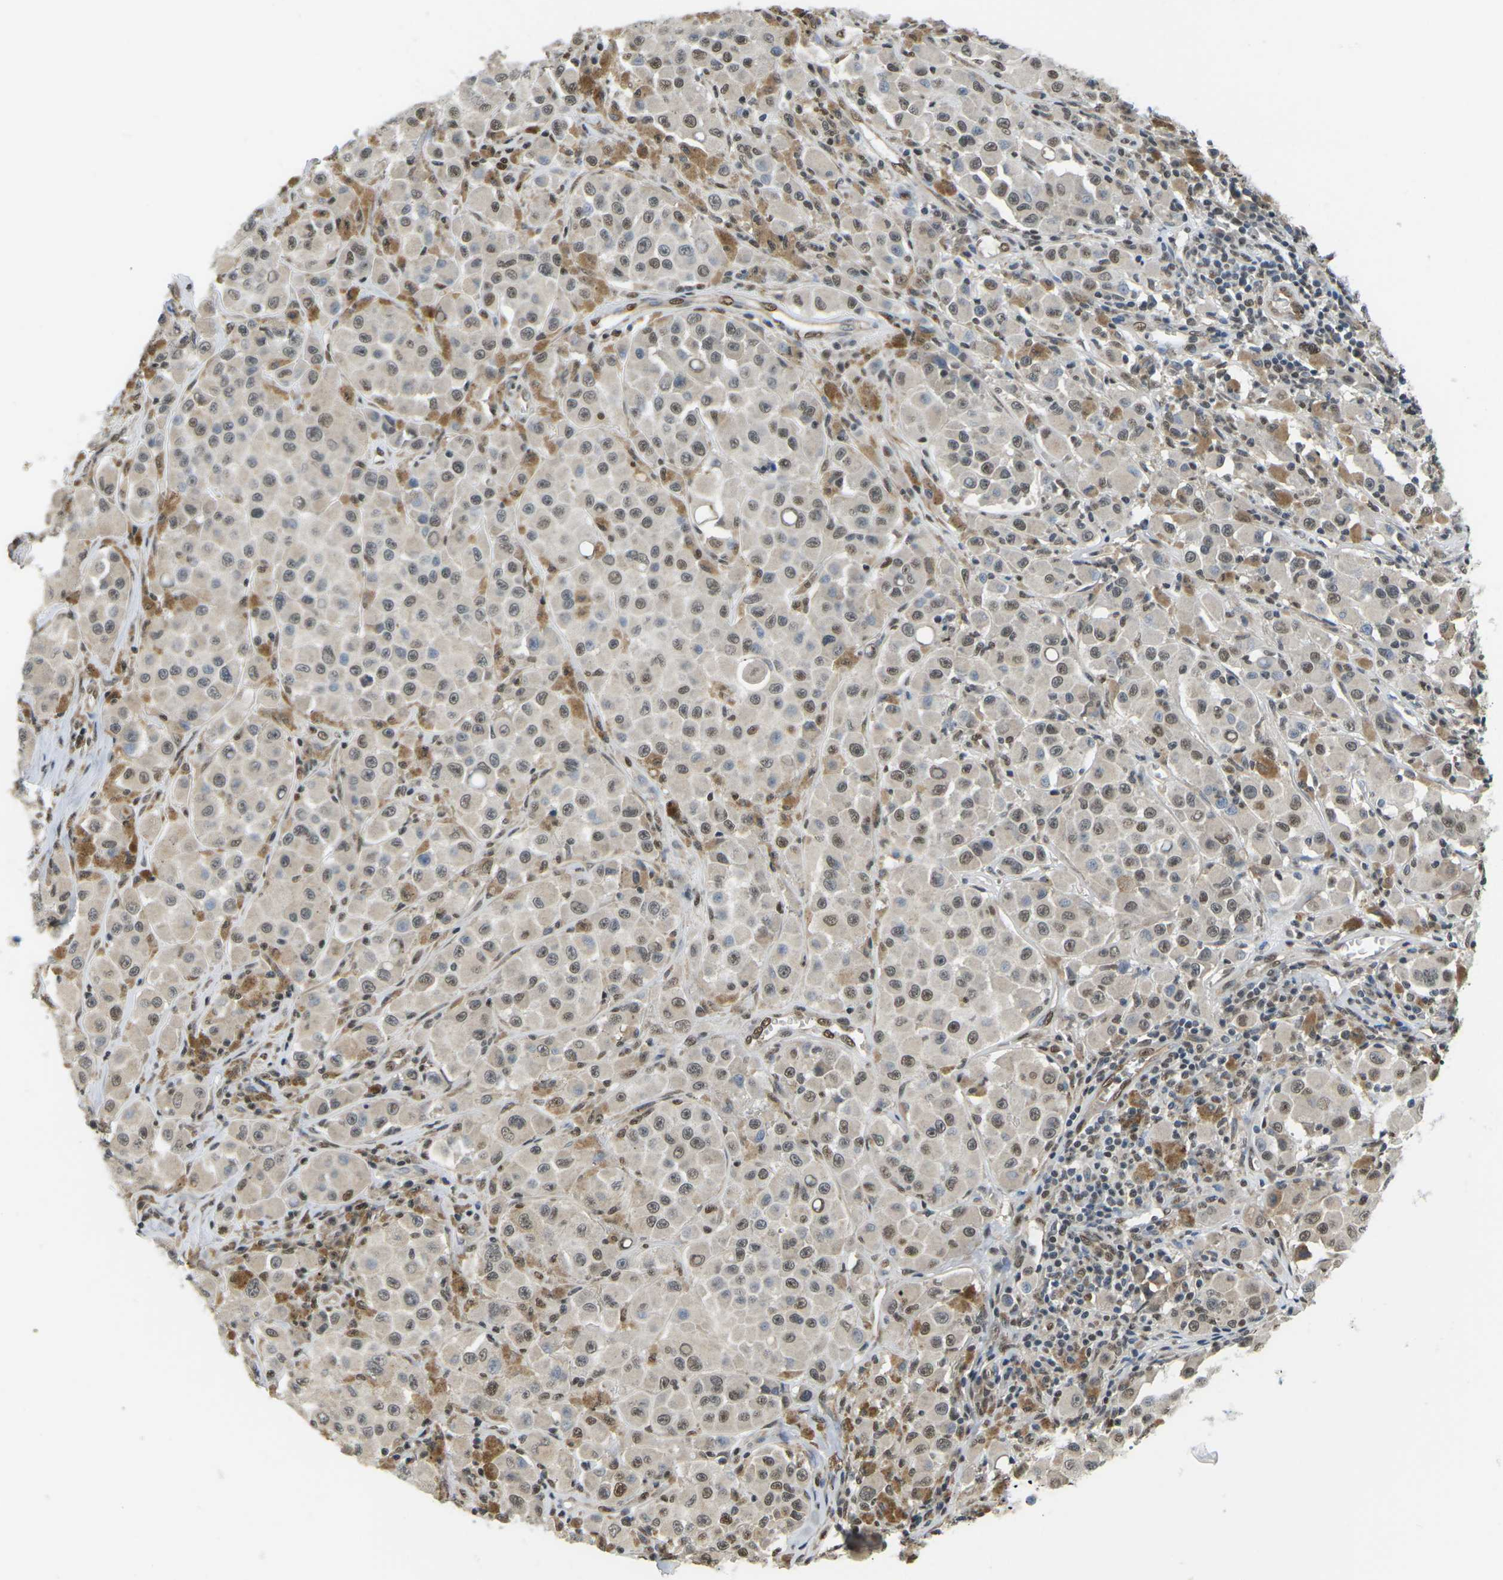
{"staining": {"intensity": "moderate", "quantity": ">75%", "location": "cytoplasmic/membranous,nuclear"}, "tissue": "melanoma", "cell_type": "Tumor cells", "image_type": "cancer", "snomed": [{"axis": "morphology", "description": "Malignant melanoma, NOS"}, {"axis": "topography", "description": "Skin"}], "caption": "Protein staining of melanoma tissue reveals moderate cytoplasmic/membranous and nuclear staining in approximately >75% of tumor cells. The staining is performed using DAB brown chromogen to label protein expression. The nuclei are counter-stained blue using hematoxylin.", "gene": "ERBB4", "patient": {"sex": "male", "age": 84}}